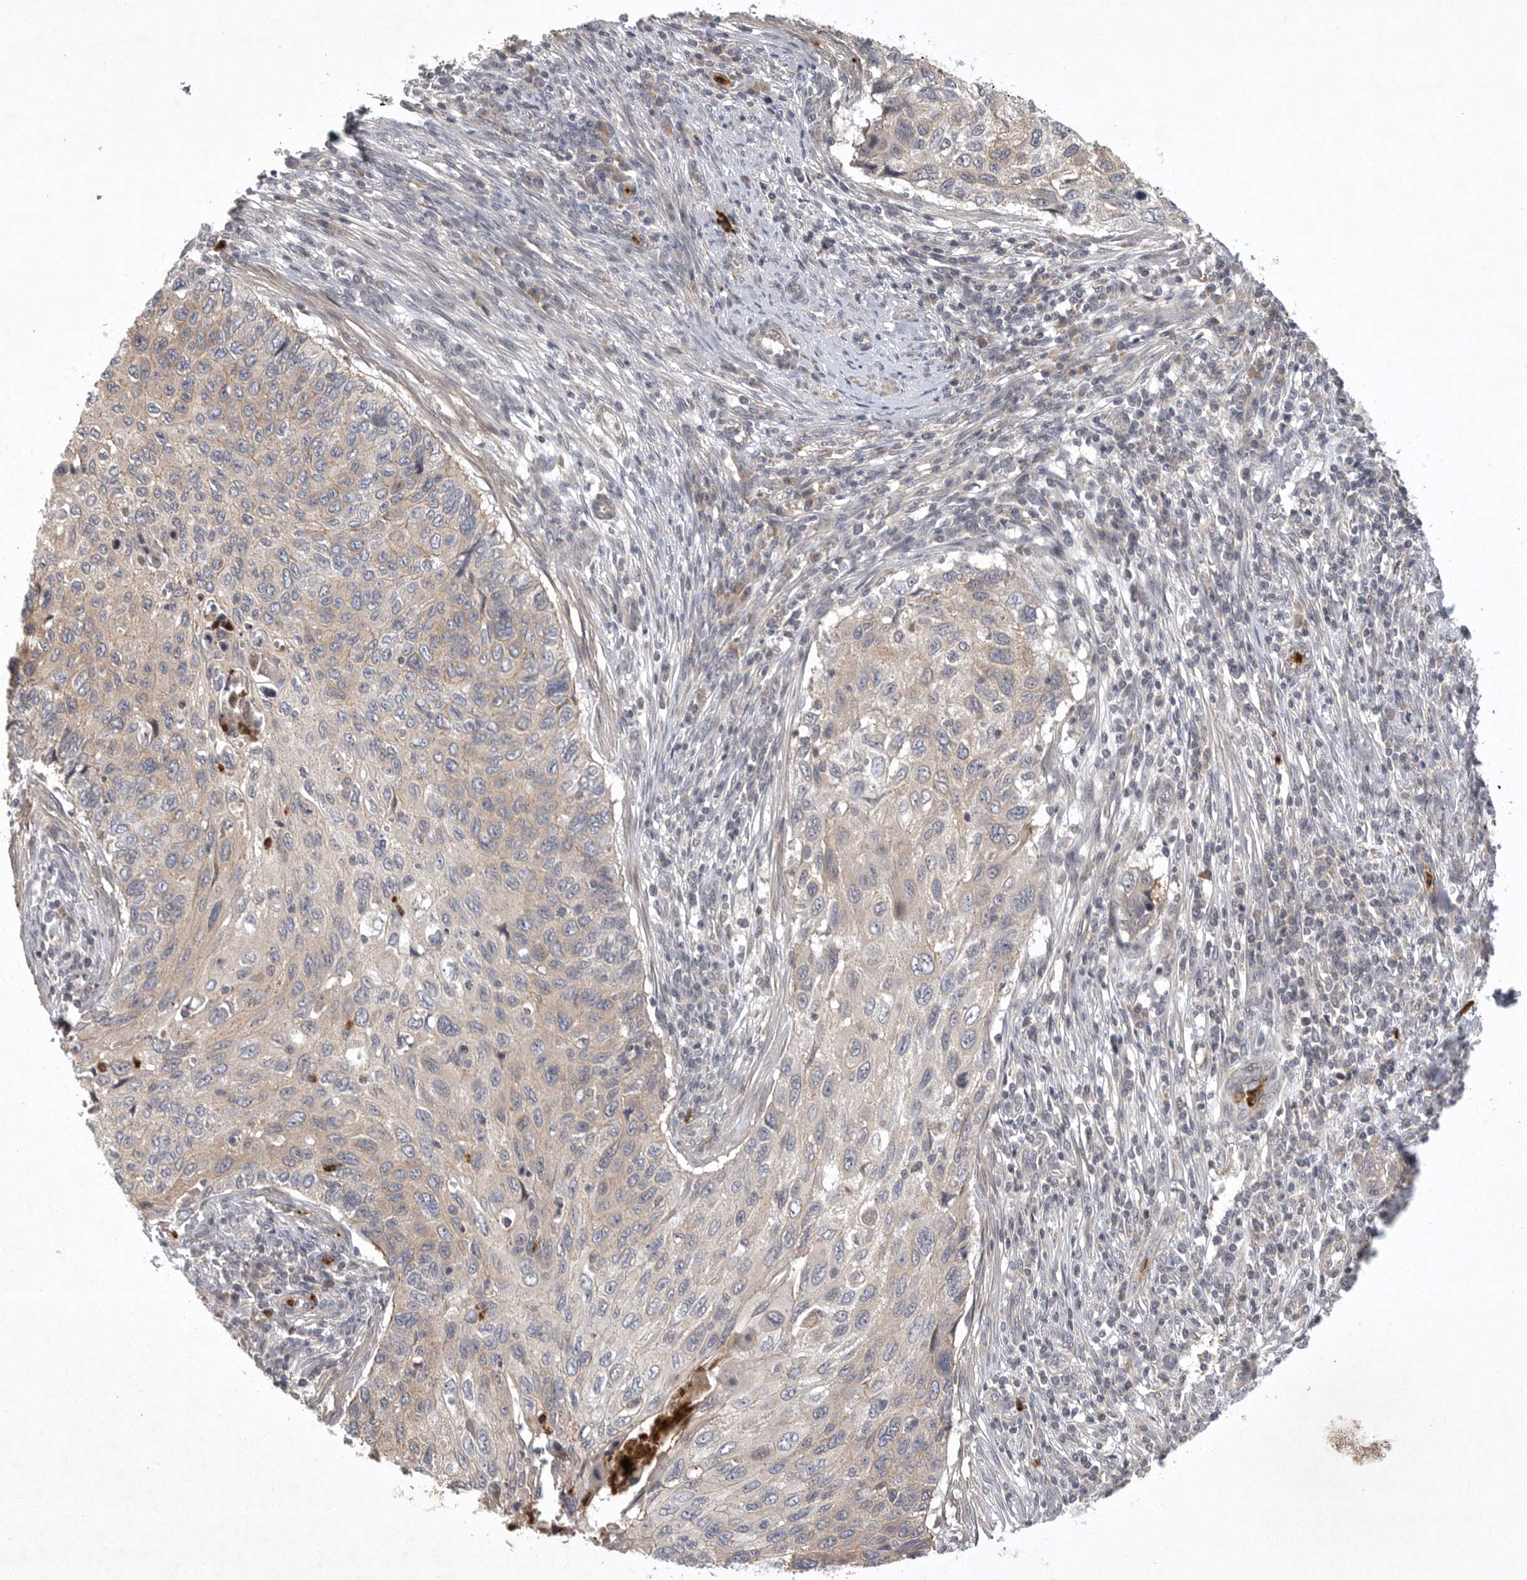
{"staining": {"intensity": "weak", "quantity": "25%-75%", "location": "cytoplasmic/membranous"}, "tissue": "cervical cancer", "cell_type": "Tumor cells", "image_type": "cancer", "snomed": [{"axis": "morphology", "description": "Squamous cell carcinoma, NOS"}, {"axis": "topography", "description": "Cervix"}], "caption": "Human squamous cell carcinoma (cervical) stained with a protein marker reveals weak staining in tumor cells.", "gene": "UBE3D", "patient": {"sex": "female", "age": 70}}